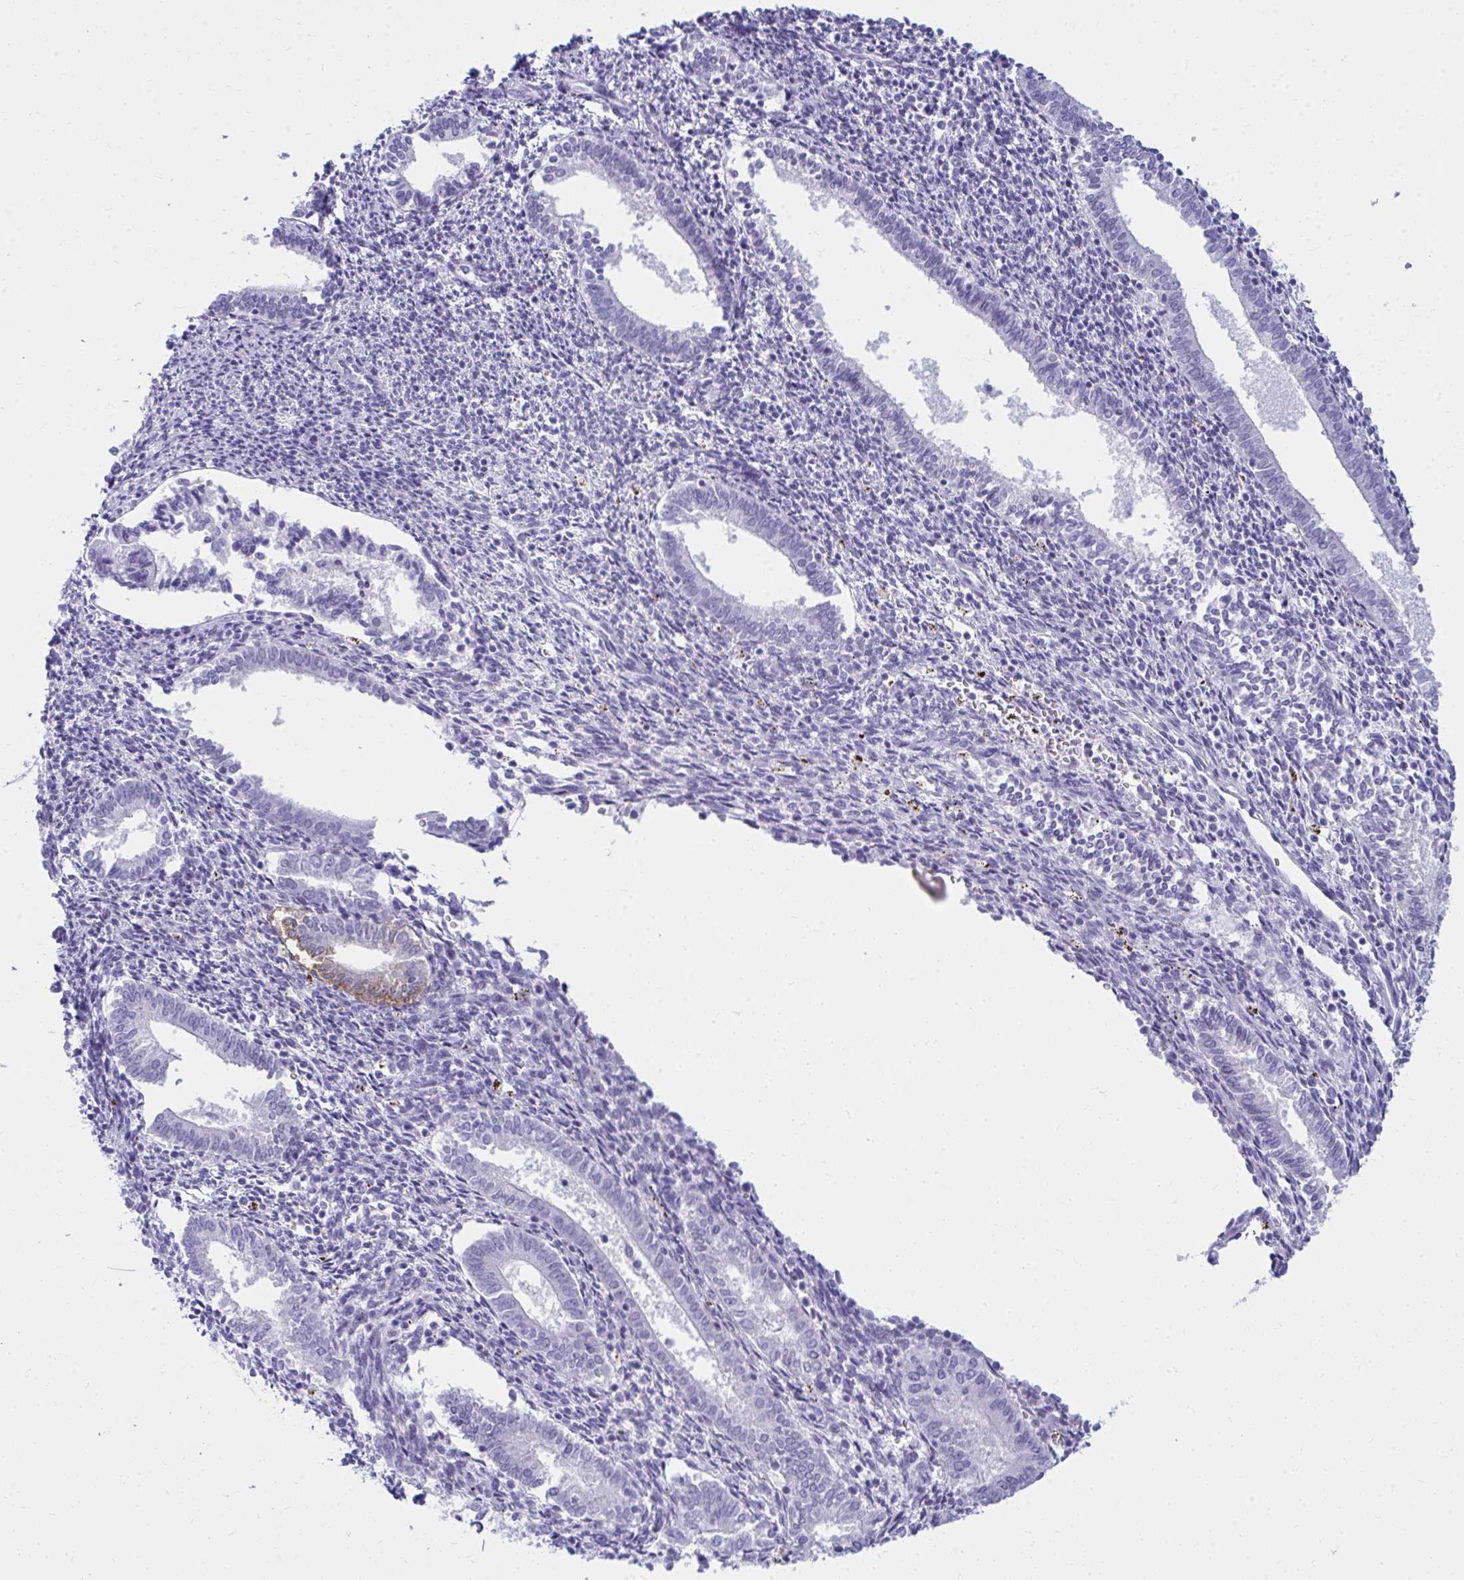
{"staining": {"intensity": "negative", "quantity": "none", "location": "none"}, "tissue": "endometrium", "cell_type": "Cells in endometrial stroma", "image_type": "normal", "snomed": [{"axis": "morphology", "description": "Normal tissue, NOS"}, {"axis": "topography", "description": "Endometrium"}], "caption": "DAB (3,3'-diaminobenzidine) immunohistochemical staining of normal endometrium exhibits no significant positivity in cells in endometrial stroma.", "gene": "OR5F1", "patient": {"sex": "female", "age": 41}}